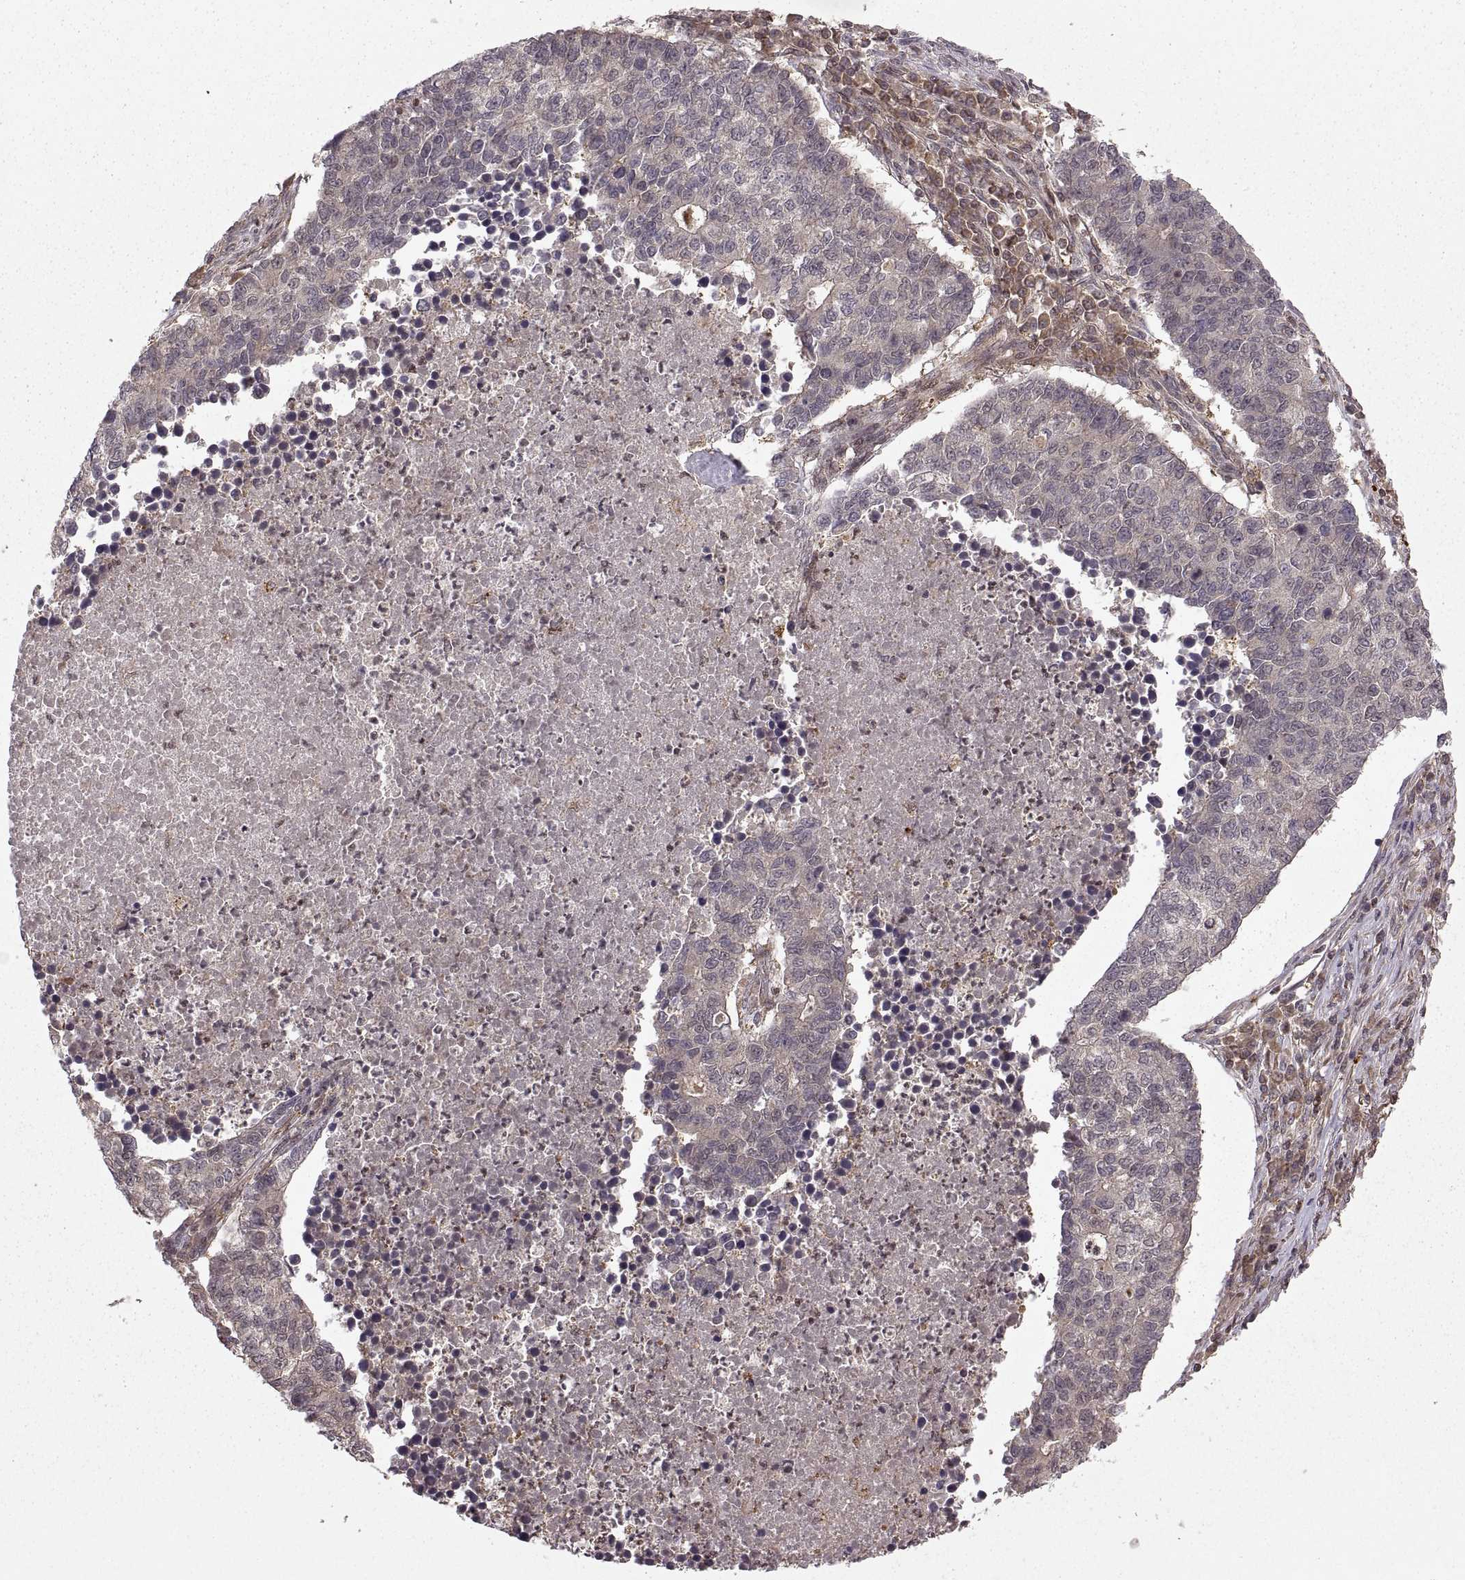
{"staining": {"intensity": "weak", "quantity": "<25%", "location": "cytoplasmic/membranous"}, "tissue": "lung cancer", "cell_type": "Tumor cells", "image_type": "cancer", "snomed": [{"axis": "morphology", "description": "Adenocarcinoma, NOS"}, {"axis": "topography", "description": "Lung"}], "caption": "Immunohistochemical staining of adenocarcinoma (lung) displays no significant expression in tumor cells. The staining was performed using DAB (3,3'-diaminobenzidine) to visualize the protein expression in brown, while the nuclei were stained in blue with hematoxylin (Magnification: 20x).", "gene": "DEDD", "patient": {"sex": "male", "age": 57}}